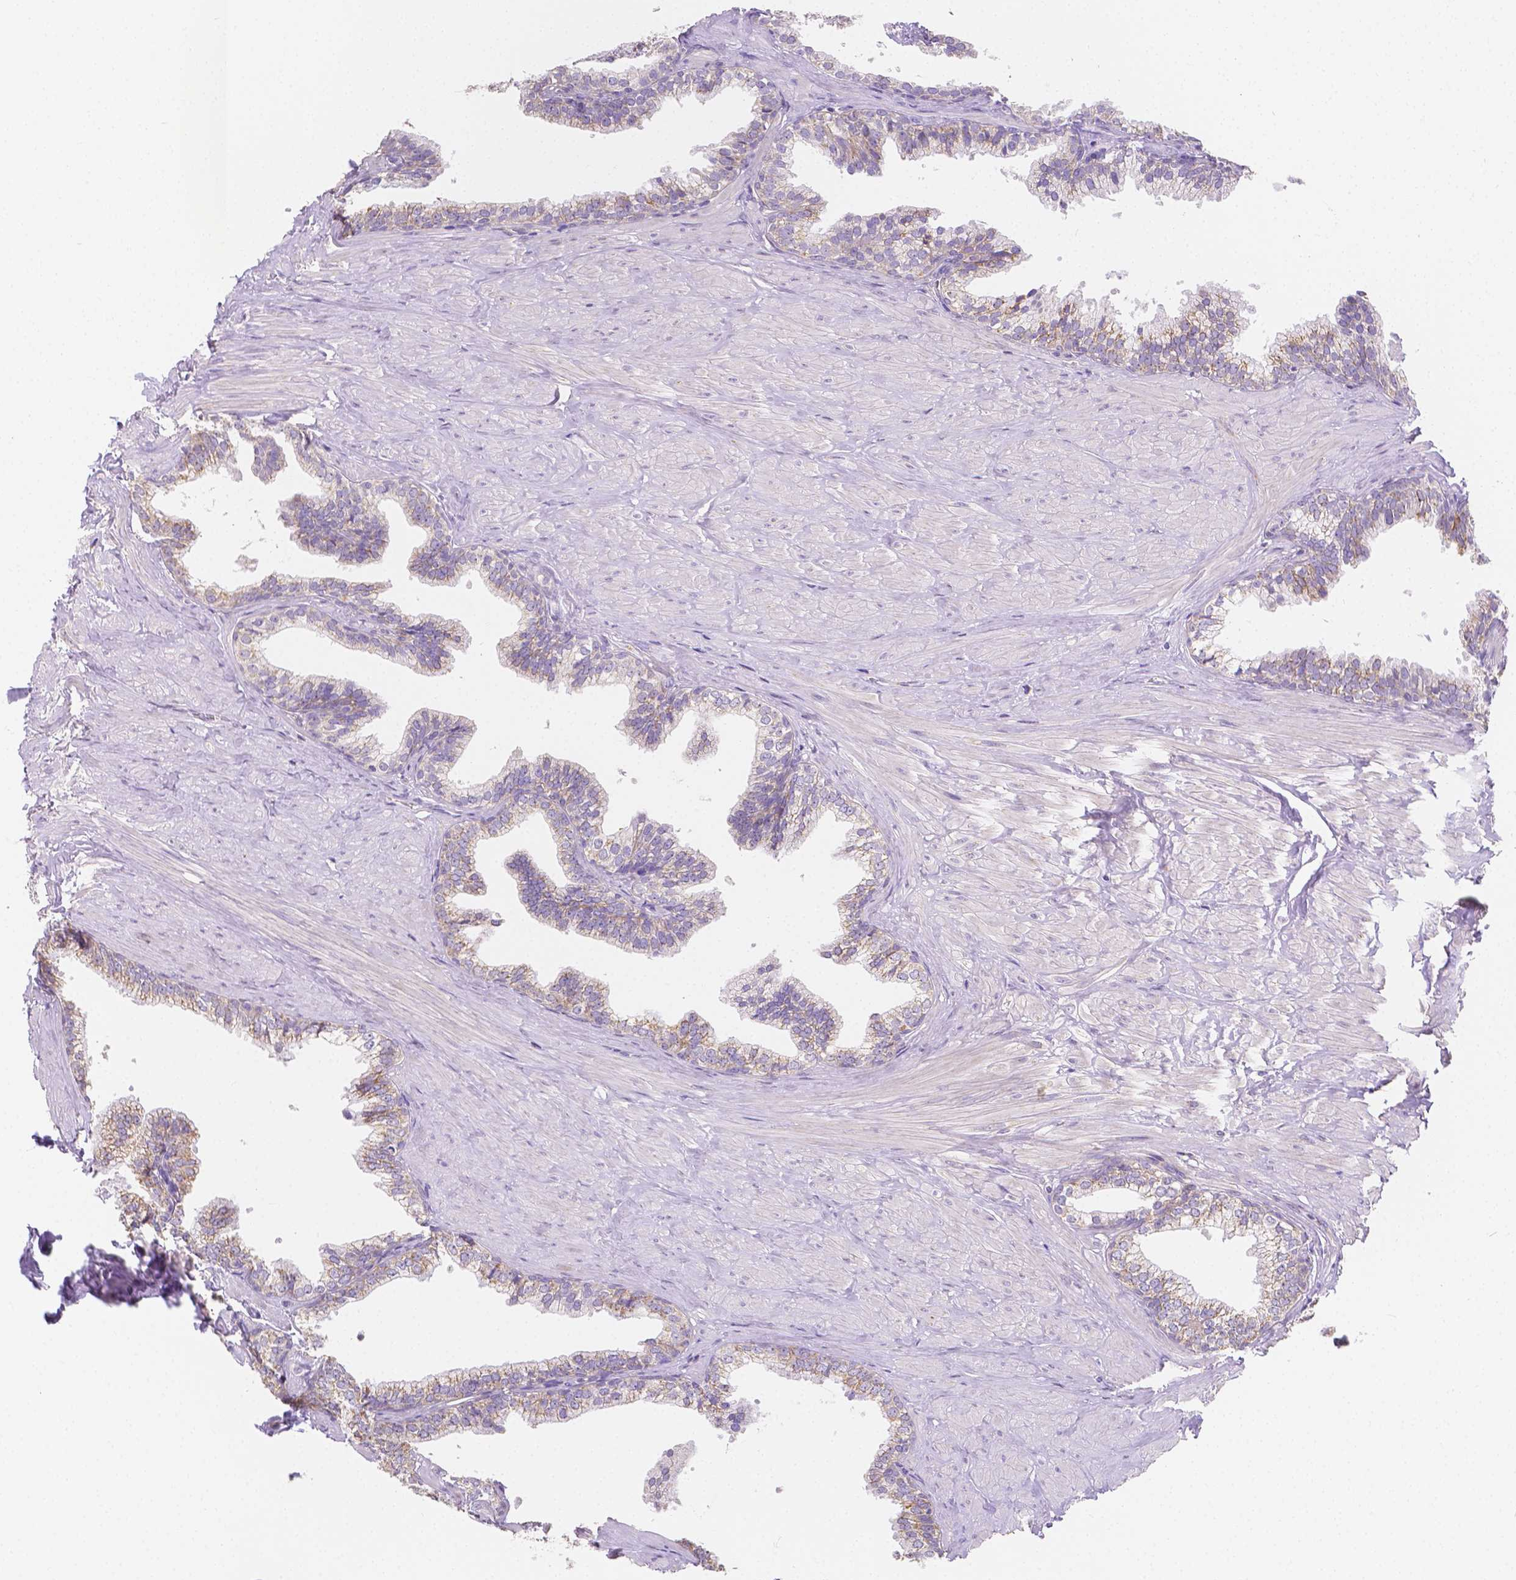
{"staining": {"intensity": "weak", "quantity": "<25%", "location": "cytoplasmic/membranous"}, "tissue": "prostate", "cell_type": "Glandular cells", "image_type": "normal", "snomed": [{"axis": "morphology", "description": "Normal tissue, NOS"}, {"axis": "topography", "description": "Prostate"}, {"axis": "topography", "description": "Peripheral nerve tissue"}], "caption": "Protein analysis of unremarkable prostate shows no significant staining in glandular cells. (Stains: DAB IHC with hematoxylin counter stain, Microscopy: brightfield microscopy at high magnification).", "gene": "TMEM130", "patient": {"sex": "male", "age": 55}}